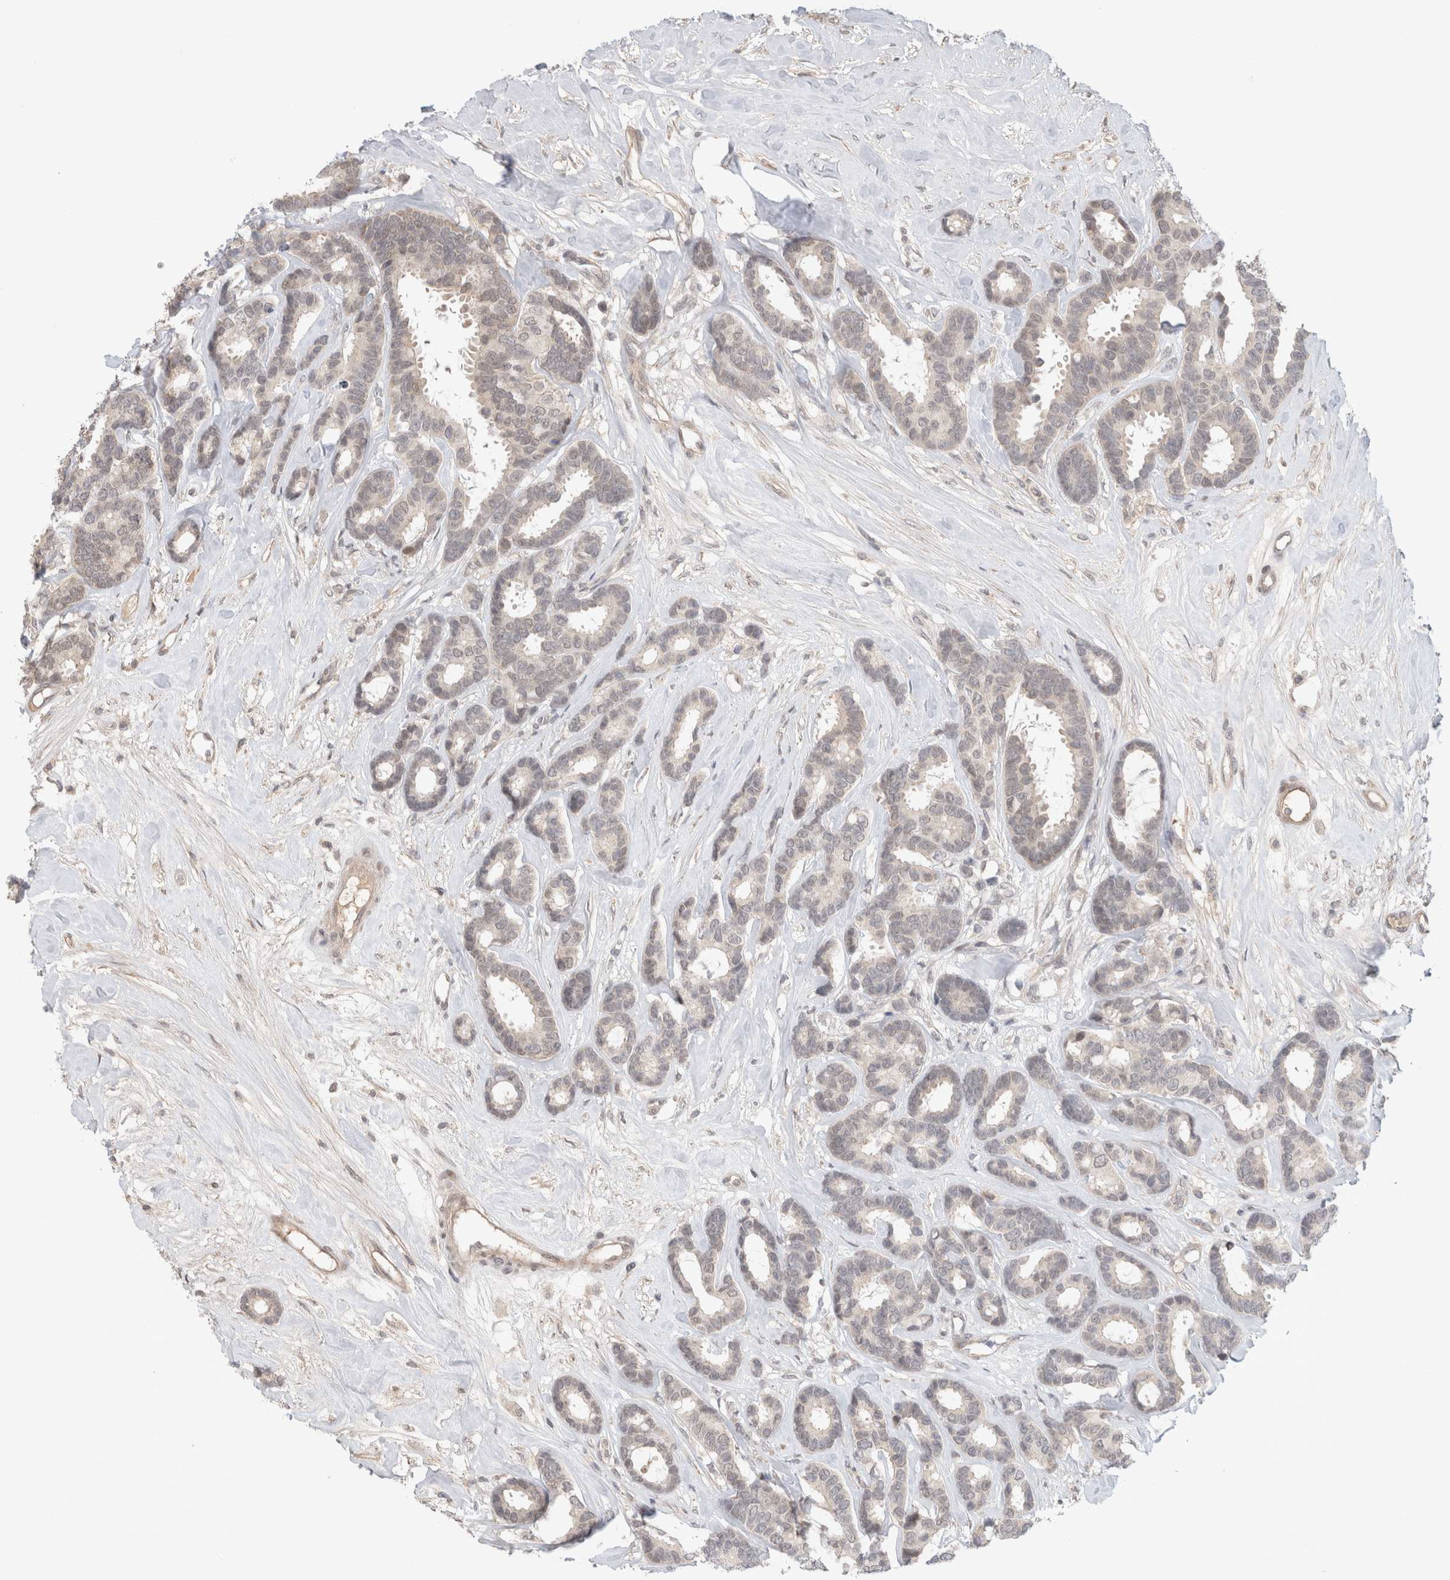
{"staining": {"intensity": "weak", "quantity": "25%-75%", "location": "cytoplasmic/membranous"}, "tissue": "breast cancer", "cell_type": "Tumor cells", "image_type": "cancer", "snomed": [{"axis": "morphology", "description": "Duct carcinoma"}, {"axis": "topography", "description": "Breast"}], "caption": "An image of human breast invasive ductal carcinoma stained for a protein reveals weak cytoplasmic/membranous brown staining in tumor cells.", "gene": "SYDE2", "patient": {"sex": "female", "age": 87}}